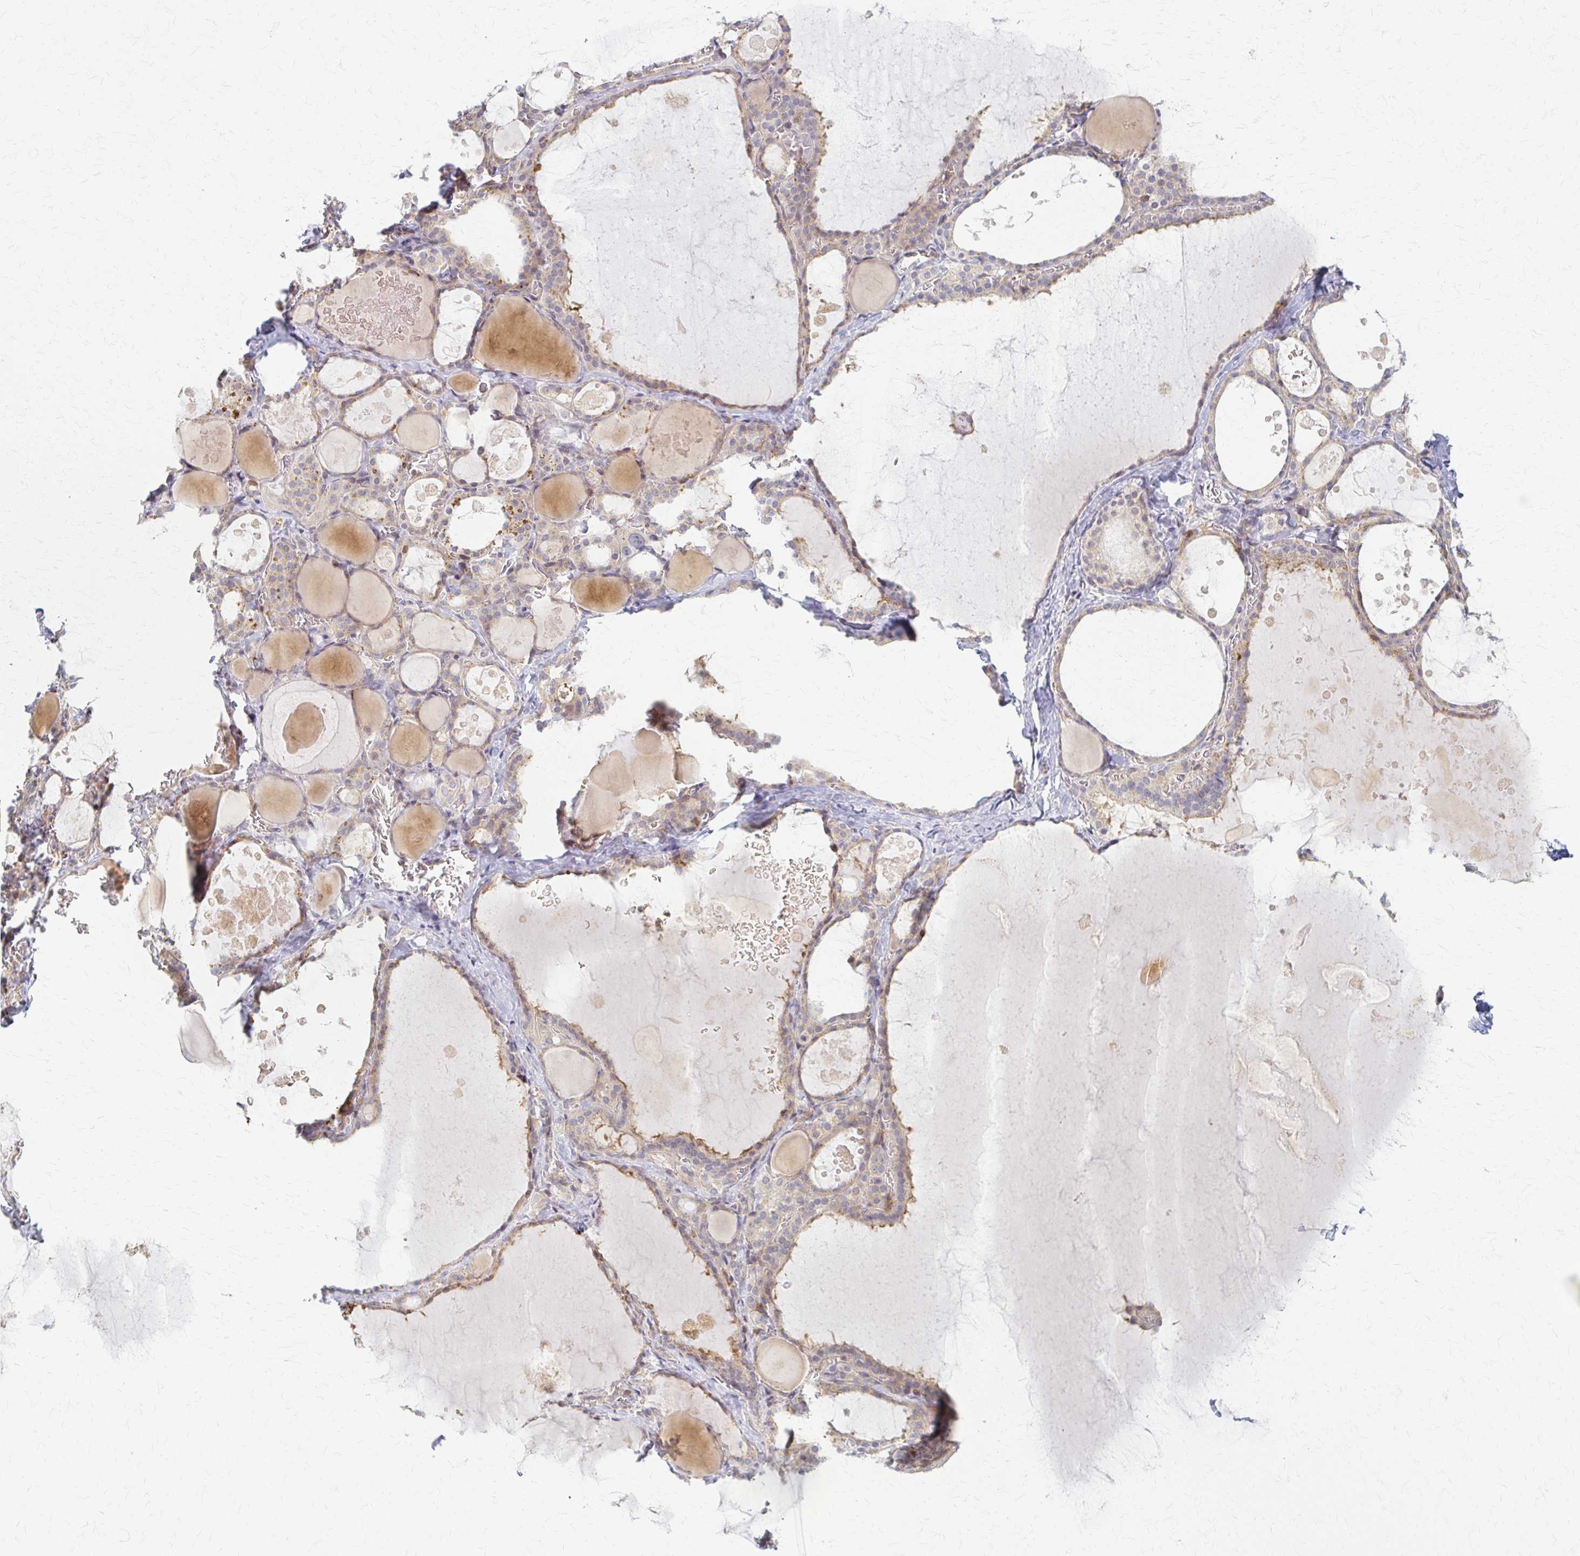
{"staining": {"intensity": "weak", "quantity": "25%-75%", "location": "cytoplasmic/membranous"}, "tissue": "thyroid gland", "cell_type": "Glandular cells", "image_type": "normal", "snomed": [{"axis": "morphology", "description": "Normal tissue, NOS"}, {"axis": "topography", "description": "Thyroid gland"}], "caption": "Brown immunohistochemical staining in benign human thyroid gland demonstrates weak cytoplasmic/membranous positivity in about 25%-75% of glandular cells. (DAB IHC with brightfield microscopy, high magnification).", "gene": "ARHGAP35", "patient": {"sex": "male", "age": 56}}